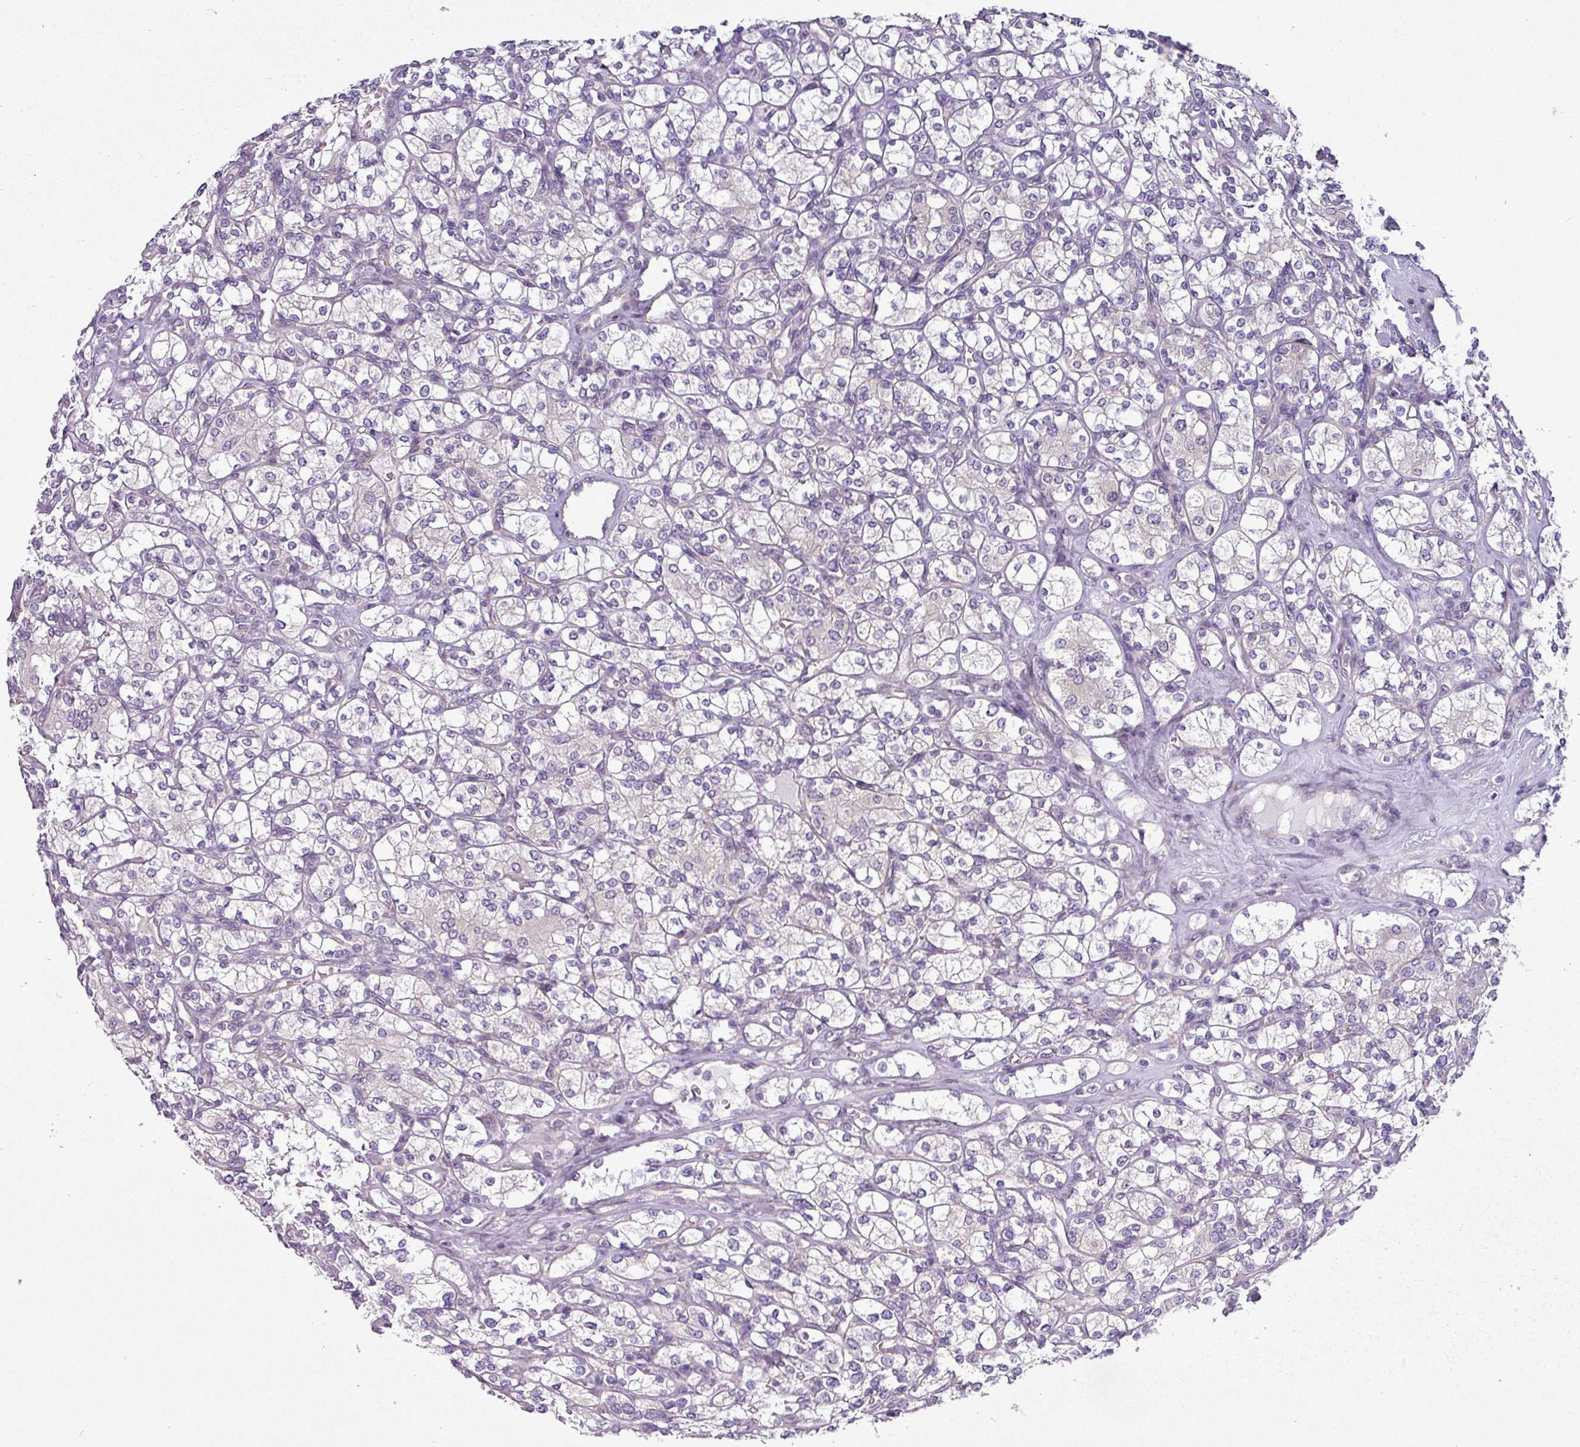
{"staining": {"intensity": "negative", "quantity": "none", "location": "none"}, "tissue": "renal cancer", "cell_type": "Tumor cells", "image_type": "cancer", "snomed": [{"axis": "morphology", "description": "Adenocarcinoma, NOS"}, {"axis": "topography", "description": "Kidney"}], "caption": "A high-resolution micrograph shows immunohistochemistry (IHC) staining of renal cancer (adenocarcinoma), which shows no significant expression in tumor cells.", "gene": "TOR1AIP2", "patient": {"sex": "male", "age": 77}}